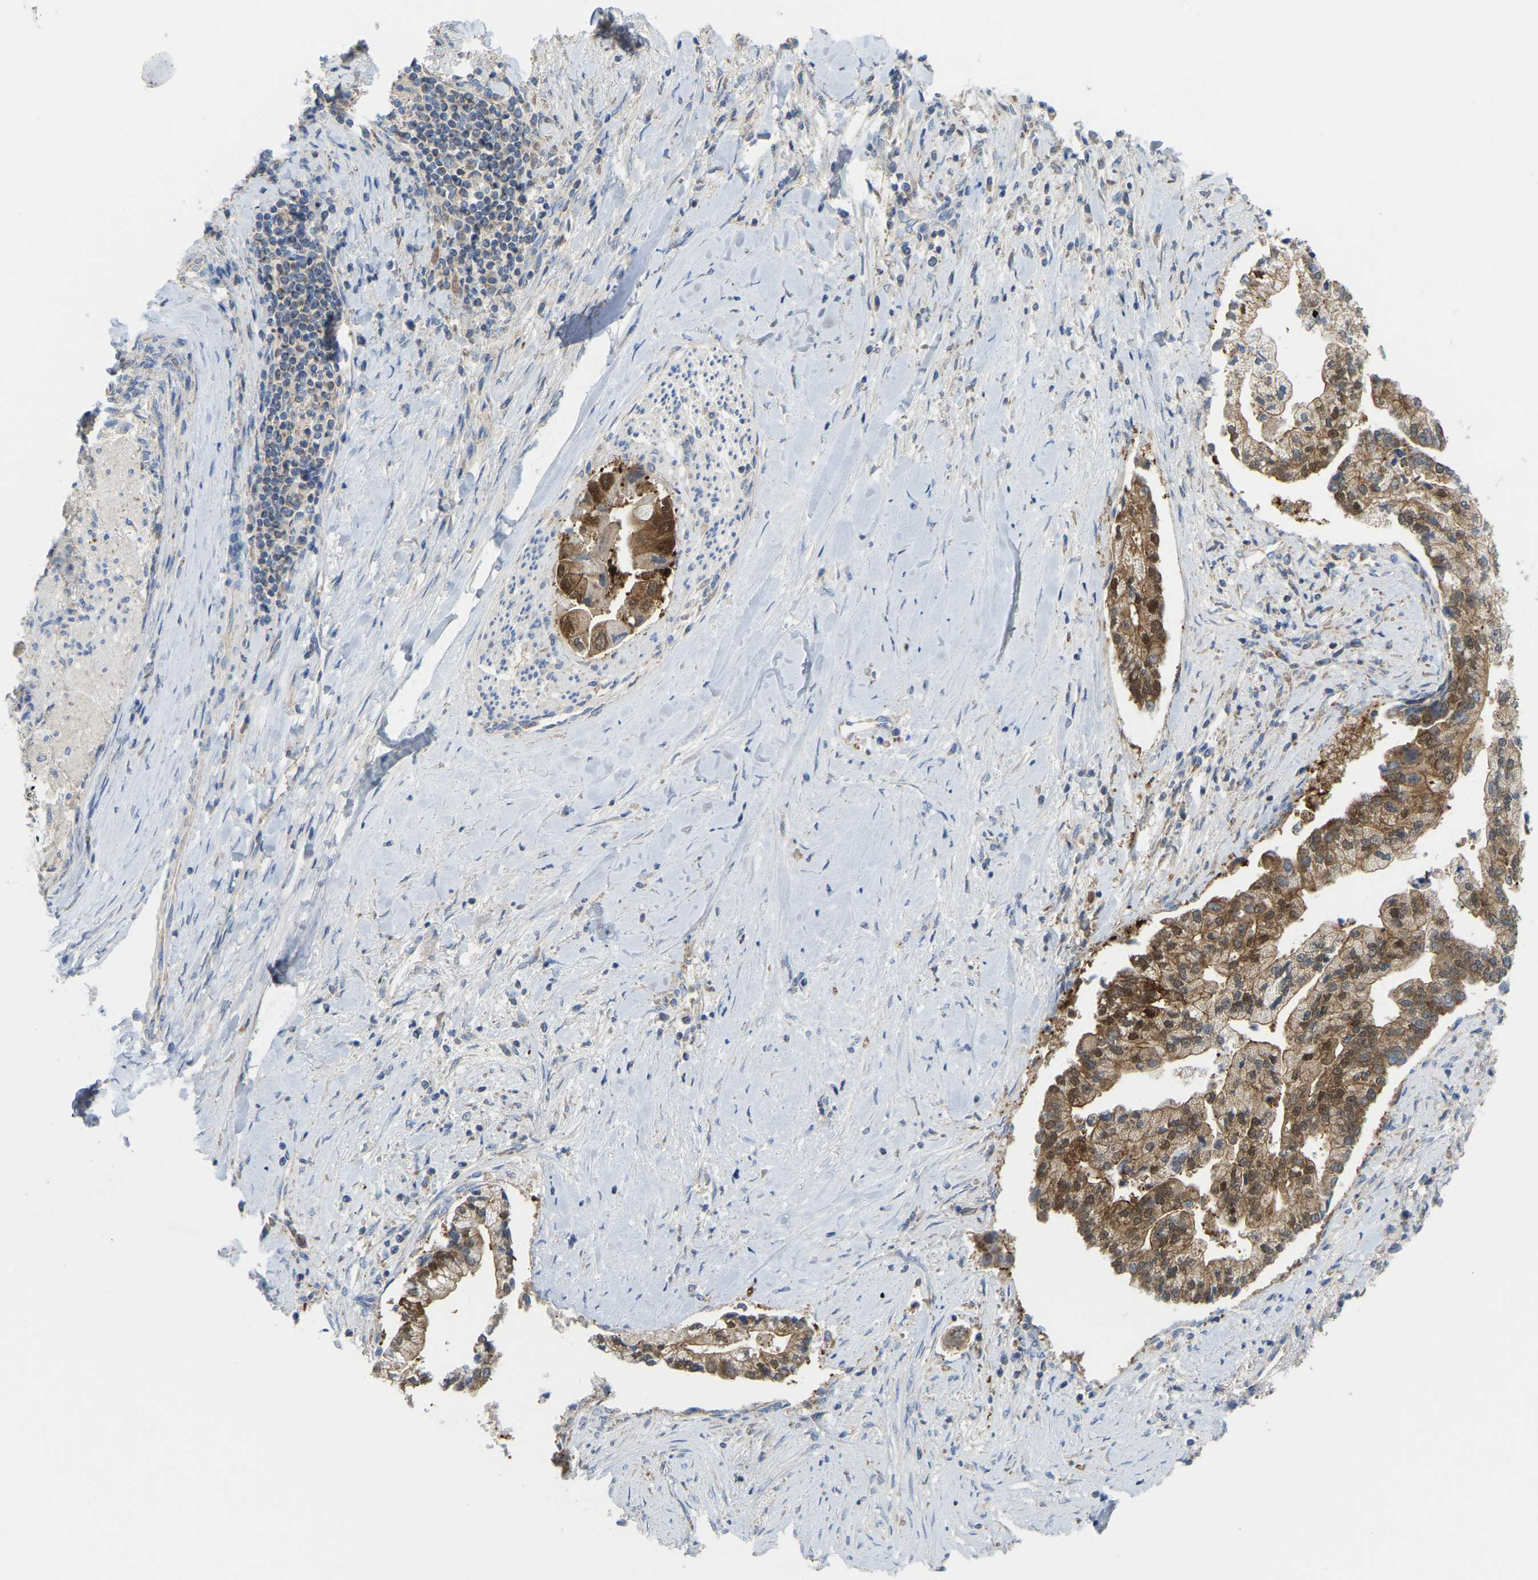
{"staining": {"intensity": "moderate", "quantity": ">75%", "location": "cytoplasmic/membranous"}, "tissue": "liver cancer", "cell_type": "Tumor cells", "image_type": "cancer", "snomed": [{"axis": "morphology", "description": "Cholangiocarcinoma"}, {"axis": "topography", "description": "Liver"}], "caption": "Immunohistochemistry (DAB (3,3'-diaminobenzidine)) staining of human cholangiocarcinoma (liver) shows moderate cytoplasmic/membranous protein positivity in approximately >75% of tumor cells.", "gene": "SERPINB5", "patient": {"sex": "male", "age": 50}}